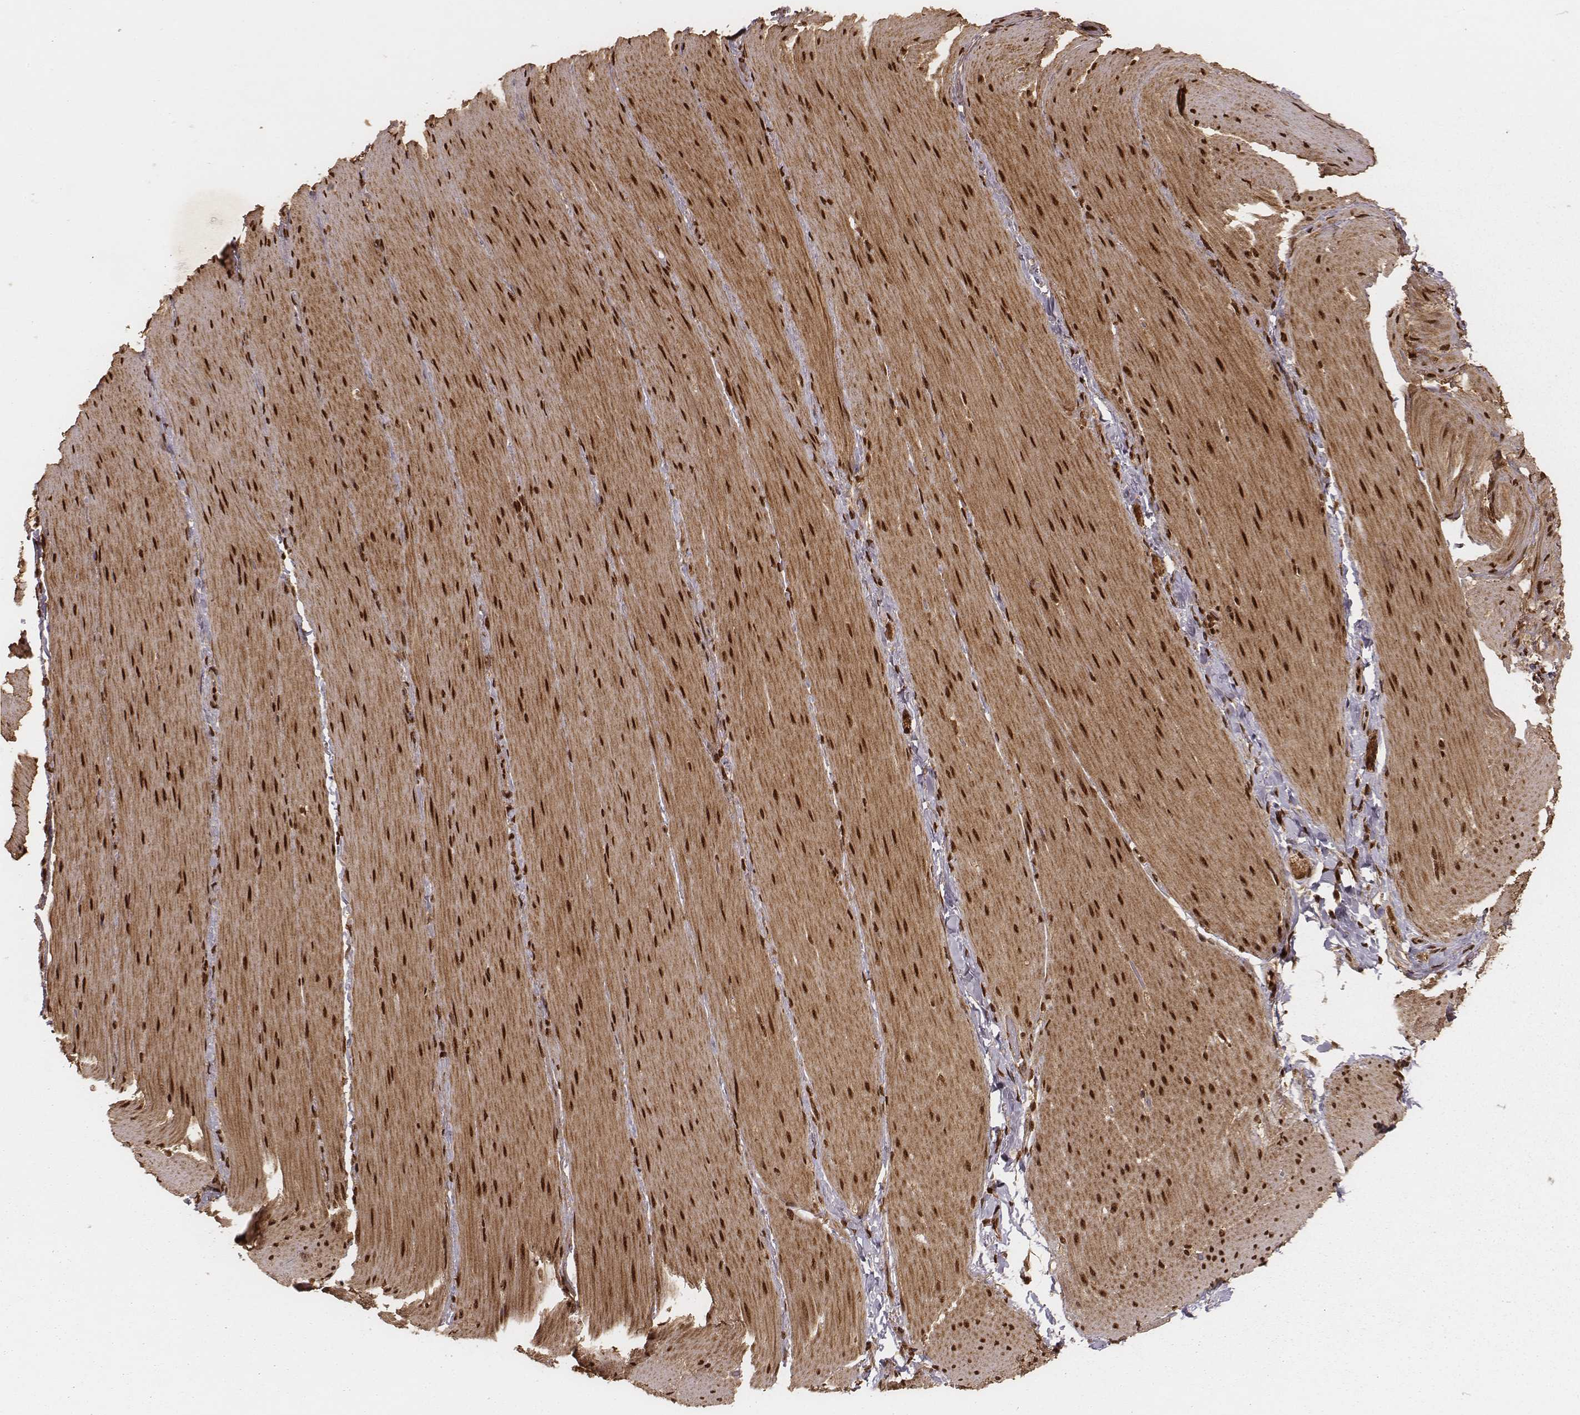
{"staining": {"intensity": "strong", "quantity": ">75%", "location": "cytoplasmic/membranous,nuclear"}, "tissue": "smooth muscle", "cell_type": "Smooth muscle cells", "image_type": "normal", "snomed": [{"axis": "morphology", "description": "Normal tissue, NOS"}, {"axis": "topography", "description": "Smooth muscle"}, {"axis": "topography", "description": "Colon"}], "caption": "A high-resolution histopathology image shows immunohistochemistry (IHC) staining of unremarkable smooth muscle, which exhibits strong cytoplasmic/membranous,nuclear staining in about >75% of smooth muscle cells.", "gene": "NFX1", "patient": {"sex": "male", "age": 73}}